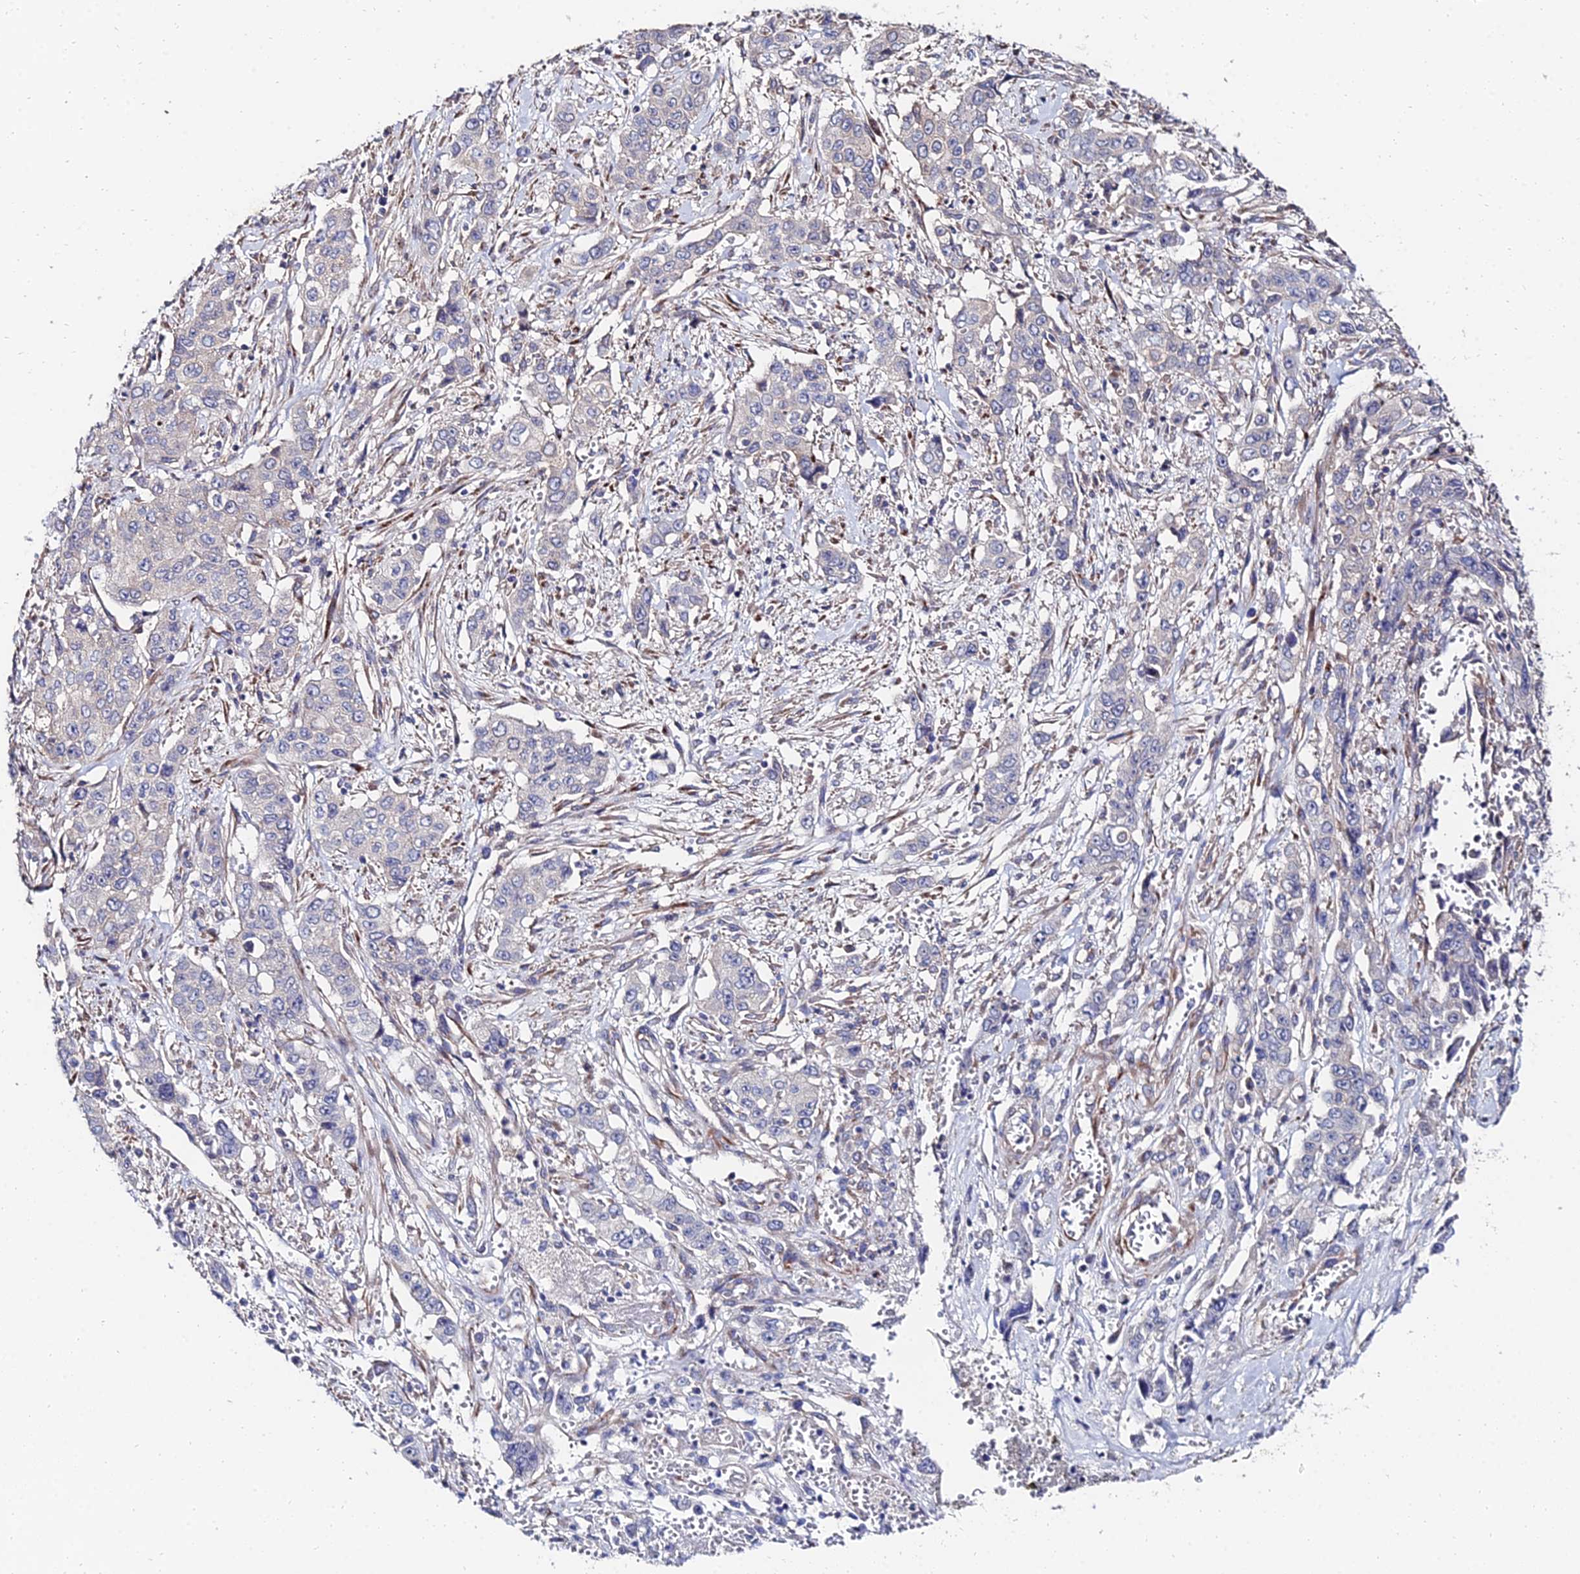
{"staining": {"intensity": "negative", "quantity": "none", "location": "none"}, "tissue": "stomach cancer", "cell_type": "Tumor cells", "image_type": "cancer", "snomed": [{"axis": "morphology", "description": "Normal tissue, NOS"}, {"axis": "morphology", "description": "Adenocarcinoma, NOS"}, {"axis": "topography", "description": "Stomach"}], "caption": "Immunohistochemistry (IHC) of human stomach adenocarcinoma displays no staining in tumor cells.", "gene": "BORCS8", "patient": {"sex": "female", "age": 64}}